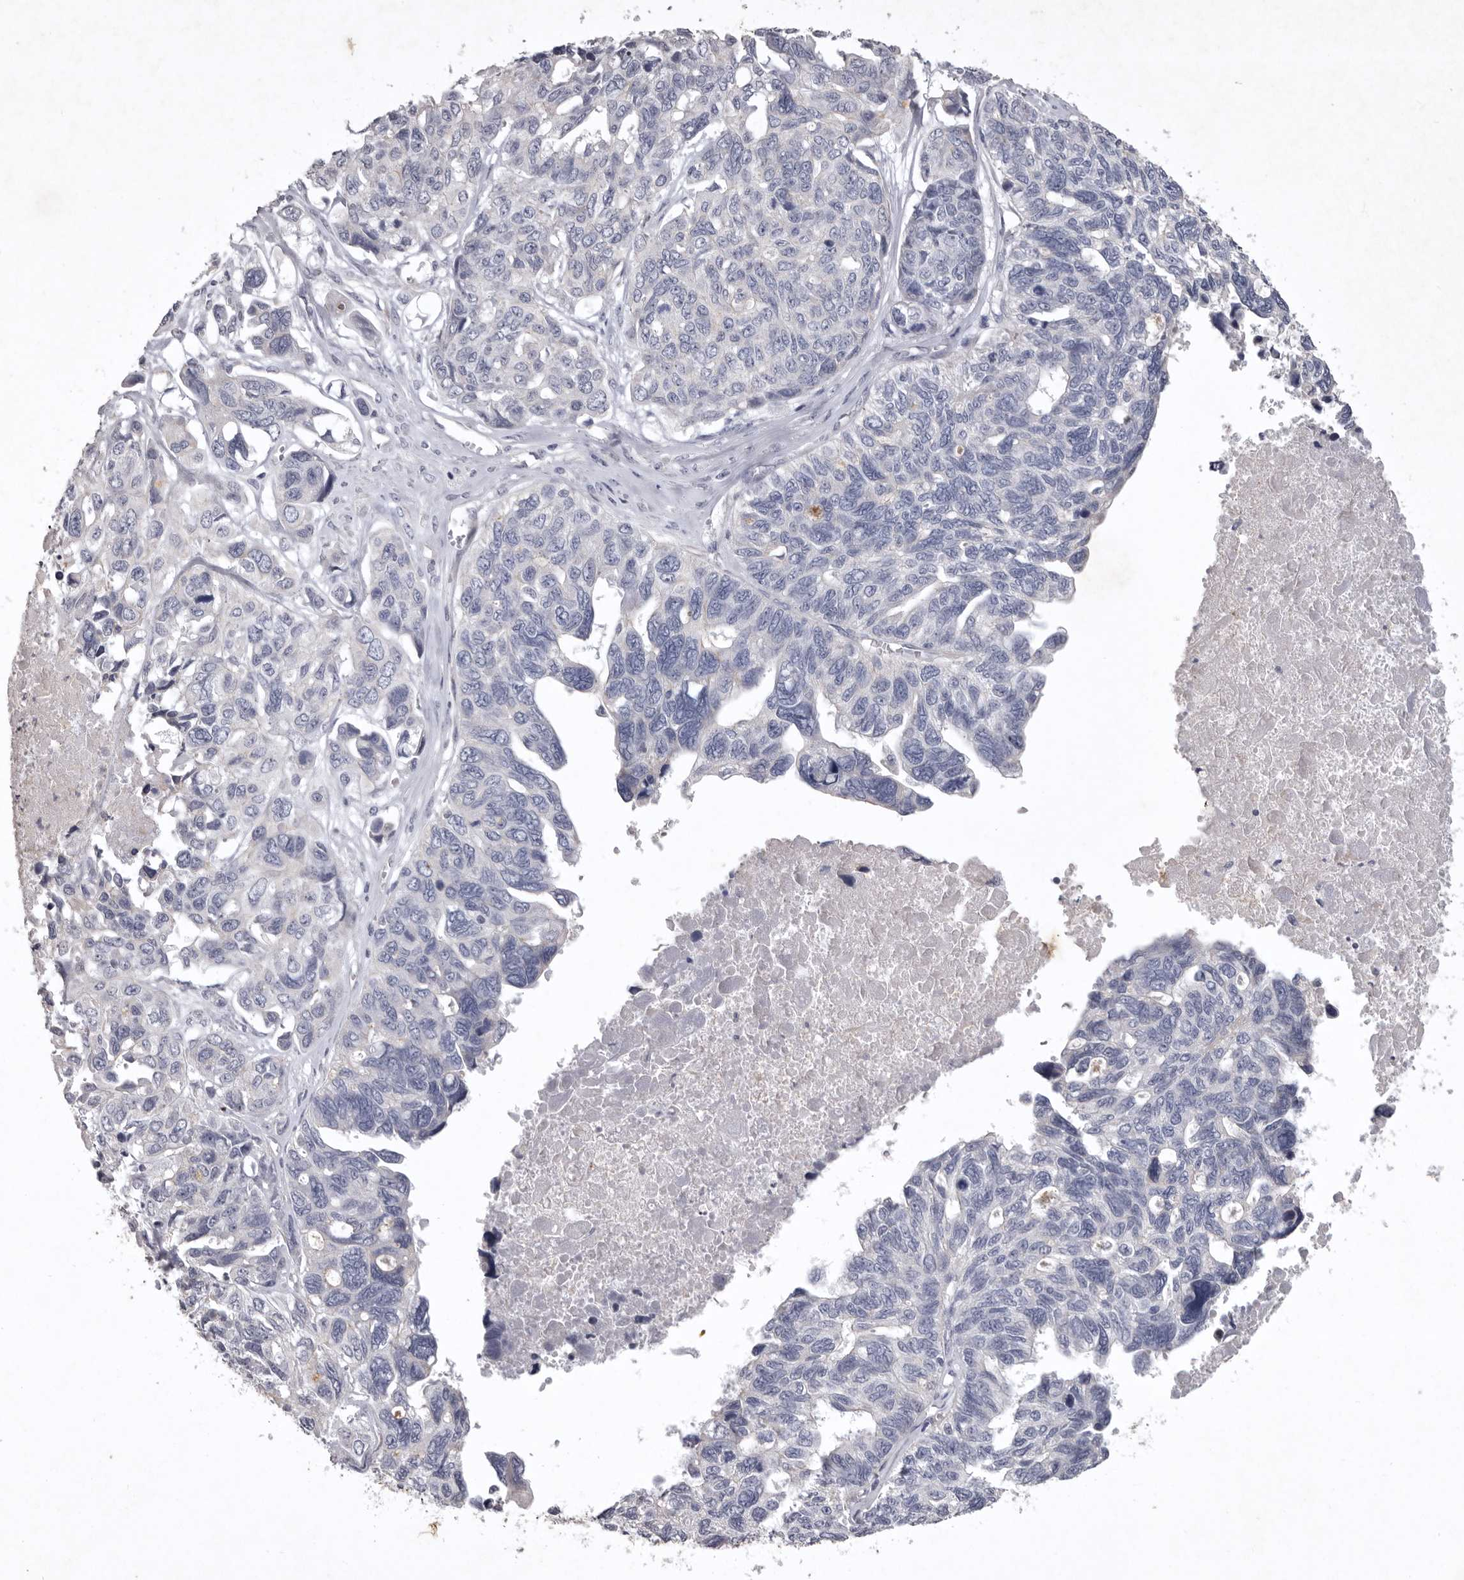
{"staining": {"intensity": "negative", "quantity": "none", "location": "none"}, "tissue": "ovarian cancer", "cell_type": "Tumor cells", "image_type": "cancer", "snomed": [{"axis": "morphology", "description": "Cystadenocarcinoma, serous, NOS"}, {"axis": "topography", "description": "Ovary"}], "caption": "Serous cystadenocarcinoma (ovarian) was stained to show a protein in brown. There is no significant positivity in tumor cells.", "gene": "NKAIN4", "patient": {"sex": "female", "age": 79}}